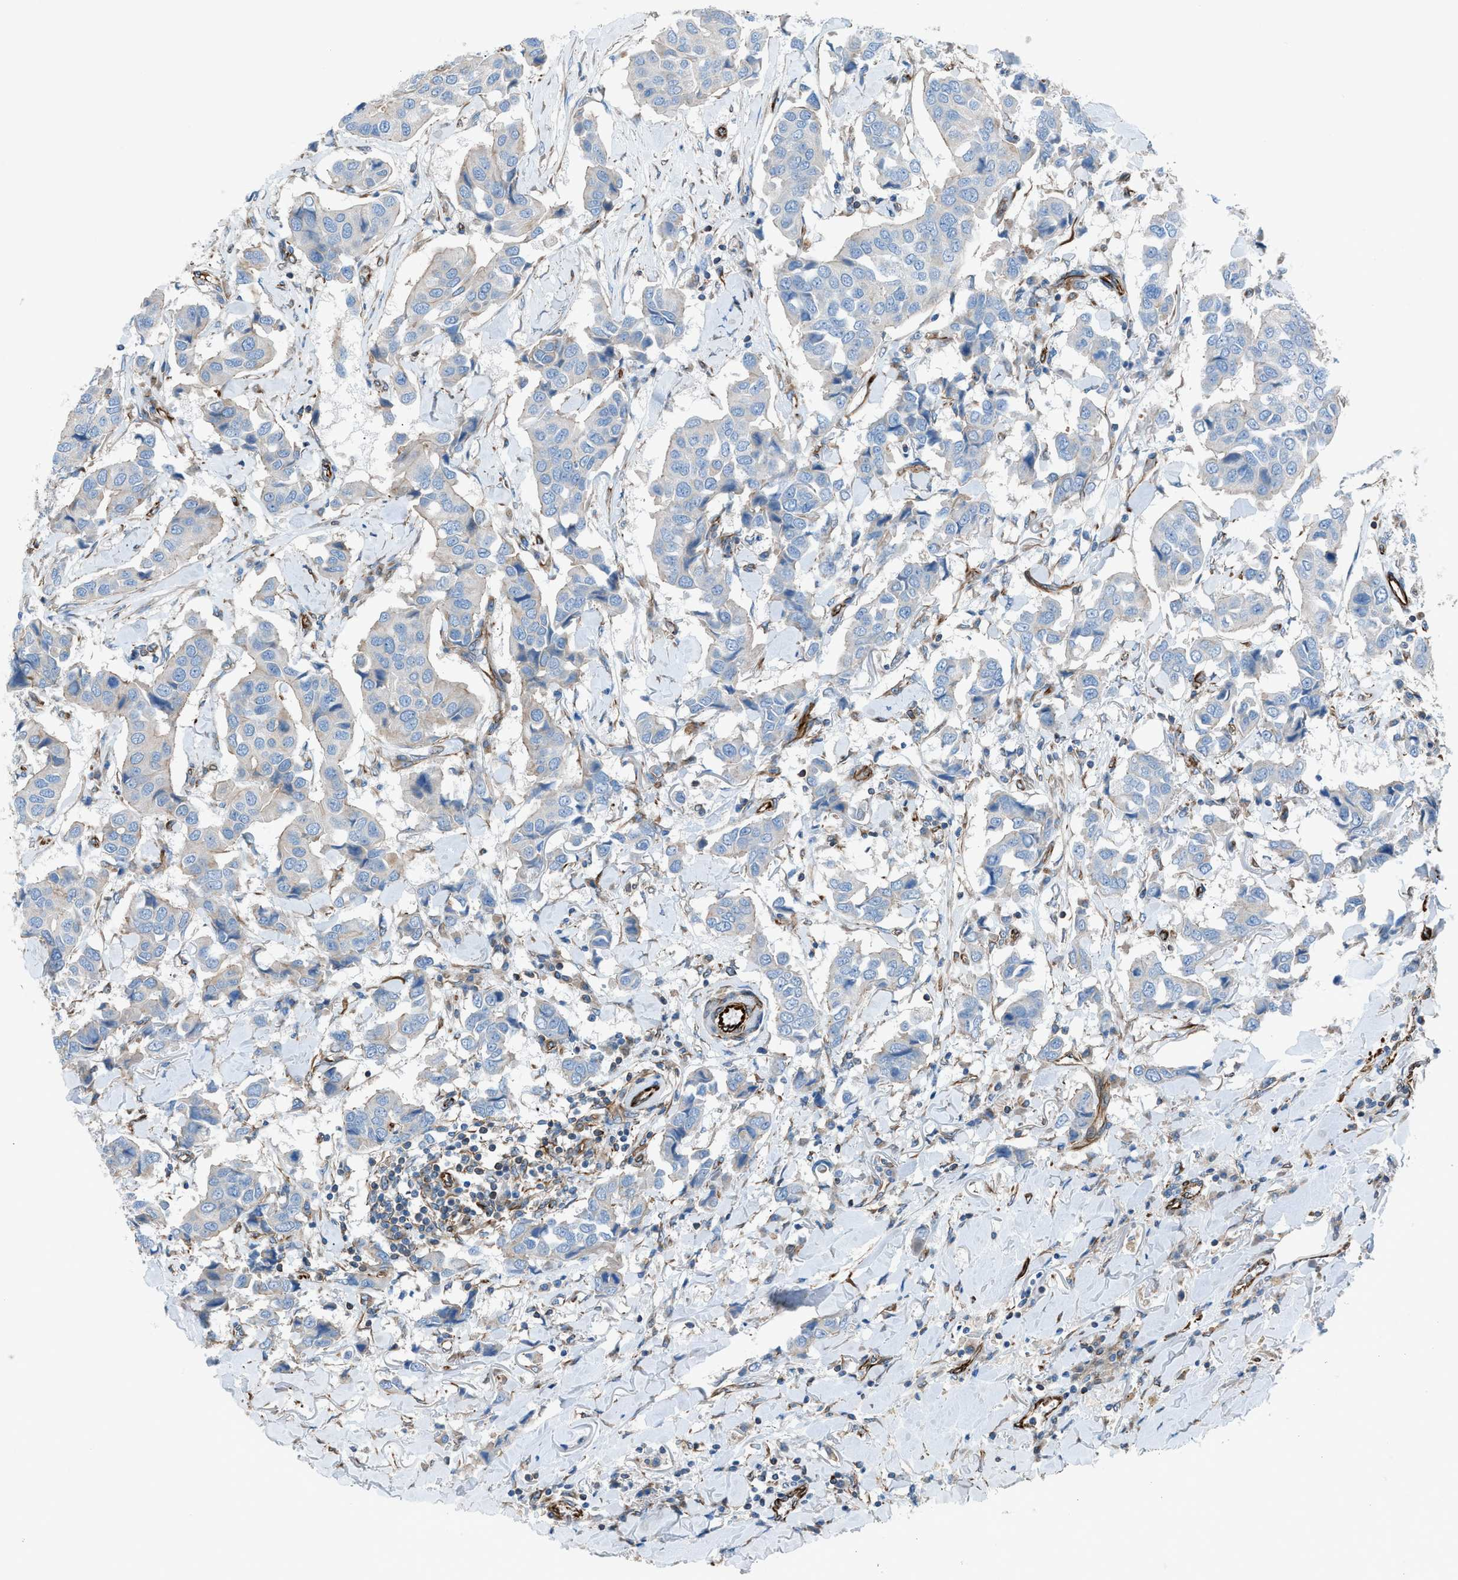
{"staining": {"intensity": "weak", "quantity": "25%-75%", "location": "cytoplasmic/membranous"}, "tissue": "breast cancer", "cell_type": "Tumor cells", "image_type": "cancer", "snomed": [{"axis": "morphology", "description": "Duct carcinoma"}, {"axis": "topography", "description": "Breast"}], "caption": "The image reveals a brown stain indicating the presence of a protein in the cytoplasmic/membranous of tumor cells in breast infiltrating ductal carcinoma. The staining is performed using DAB brown chromogen to label protein expression. The nuclei are counter-stained blue using hematoxylin.", "gene": "CABP7", "patient": {"sex": "female", "age": 80}}